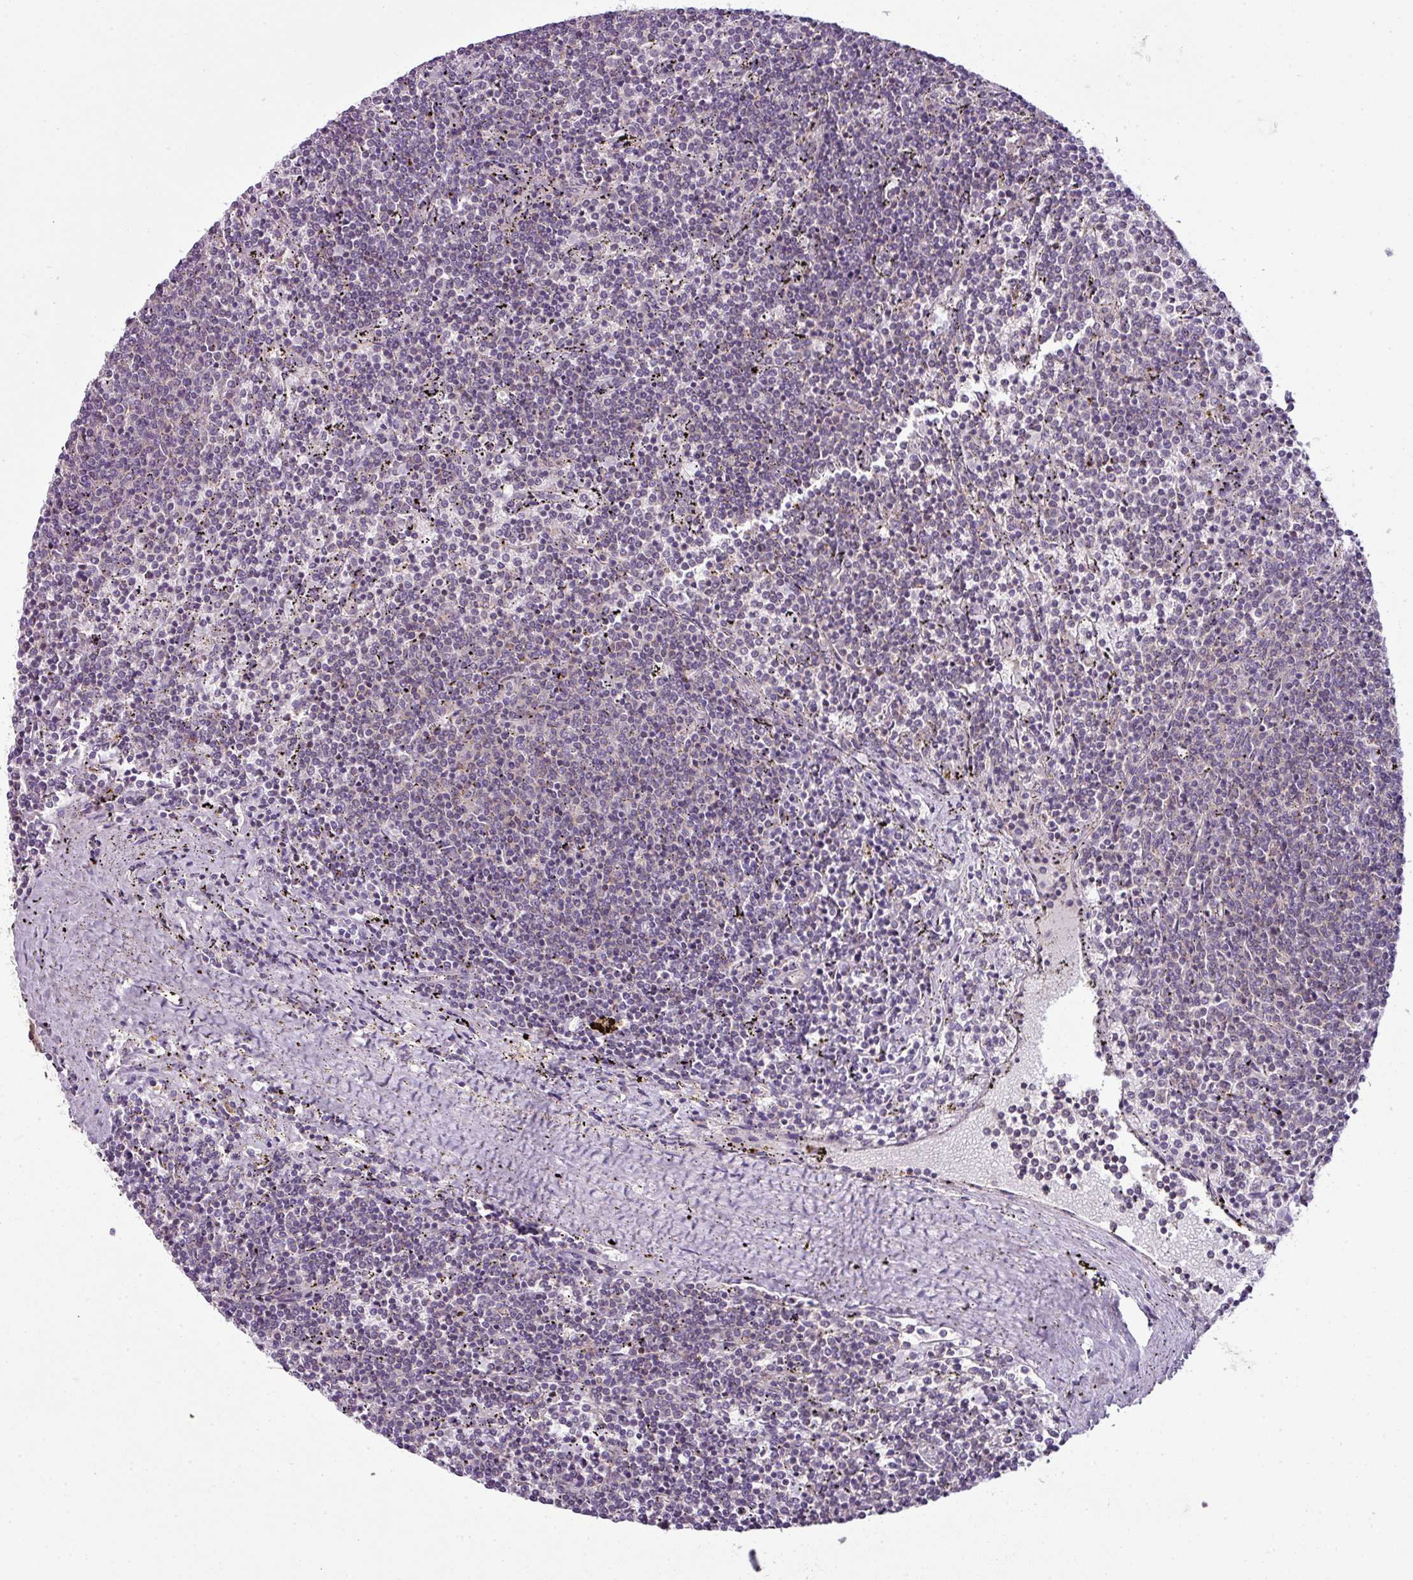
{"staining": {"intensity": "negative", "quantity": "none", "location": "none"}, "tissue": "lymphoma", "cell_type": "Tumor cells", "image_type": "cancer", "snomed": [{"axis": "morphology", "description": "Malignant lymphoma, non-Hodgkin's type, Low grade"}, {"axis": "topography", "description": "Spleen"}], "caption": "Immunohistochemistry of lymphoma reveals no positivity in tumor cells.", "gene": "DERPC", "patient": {"sex": "female", "age": 50}}